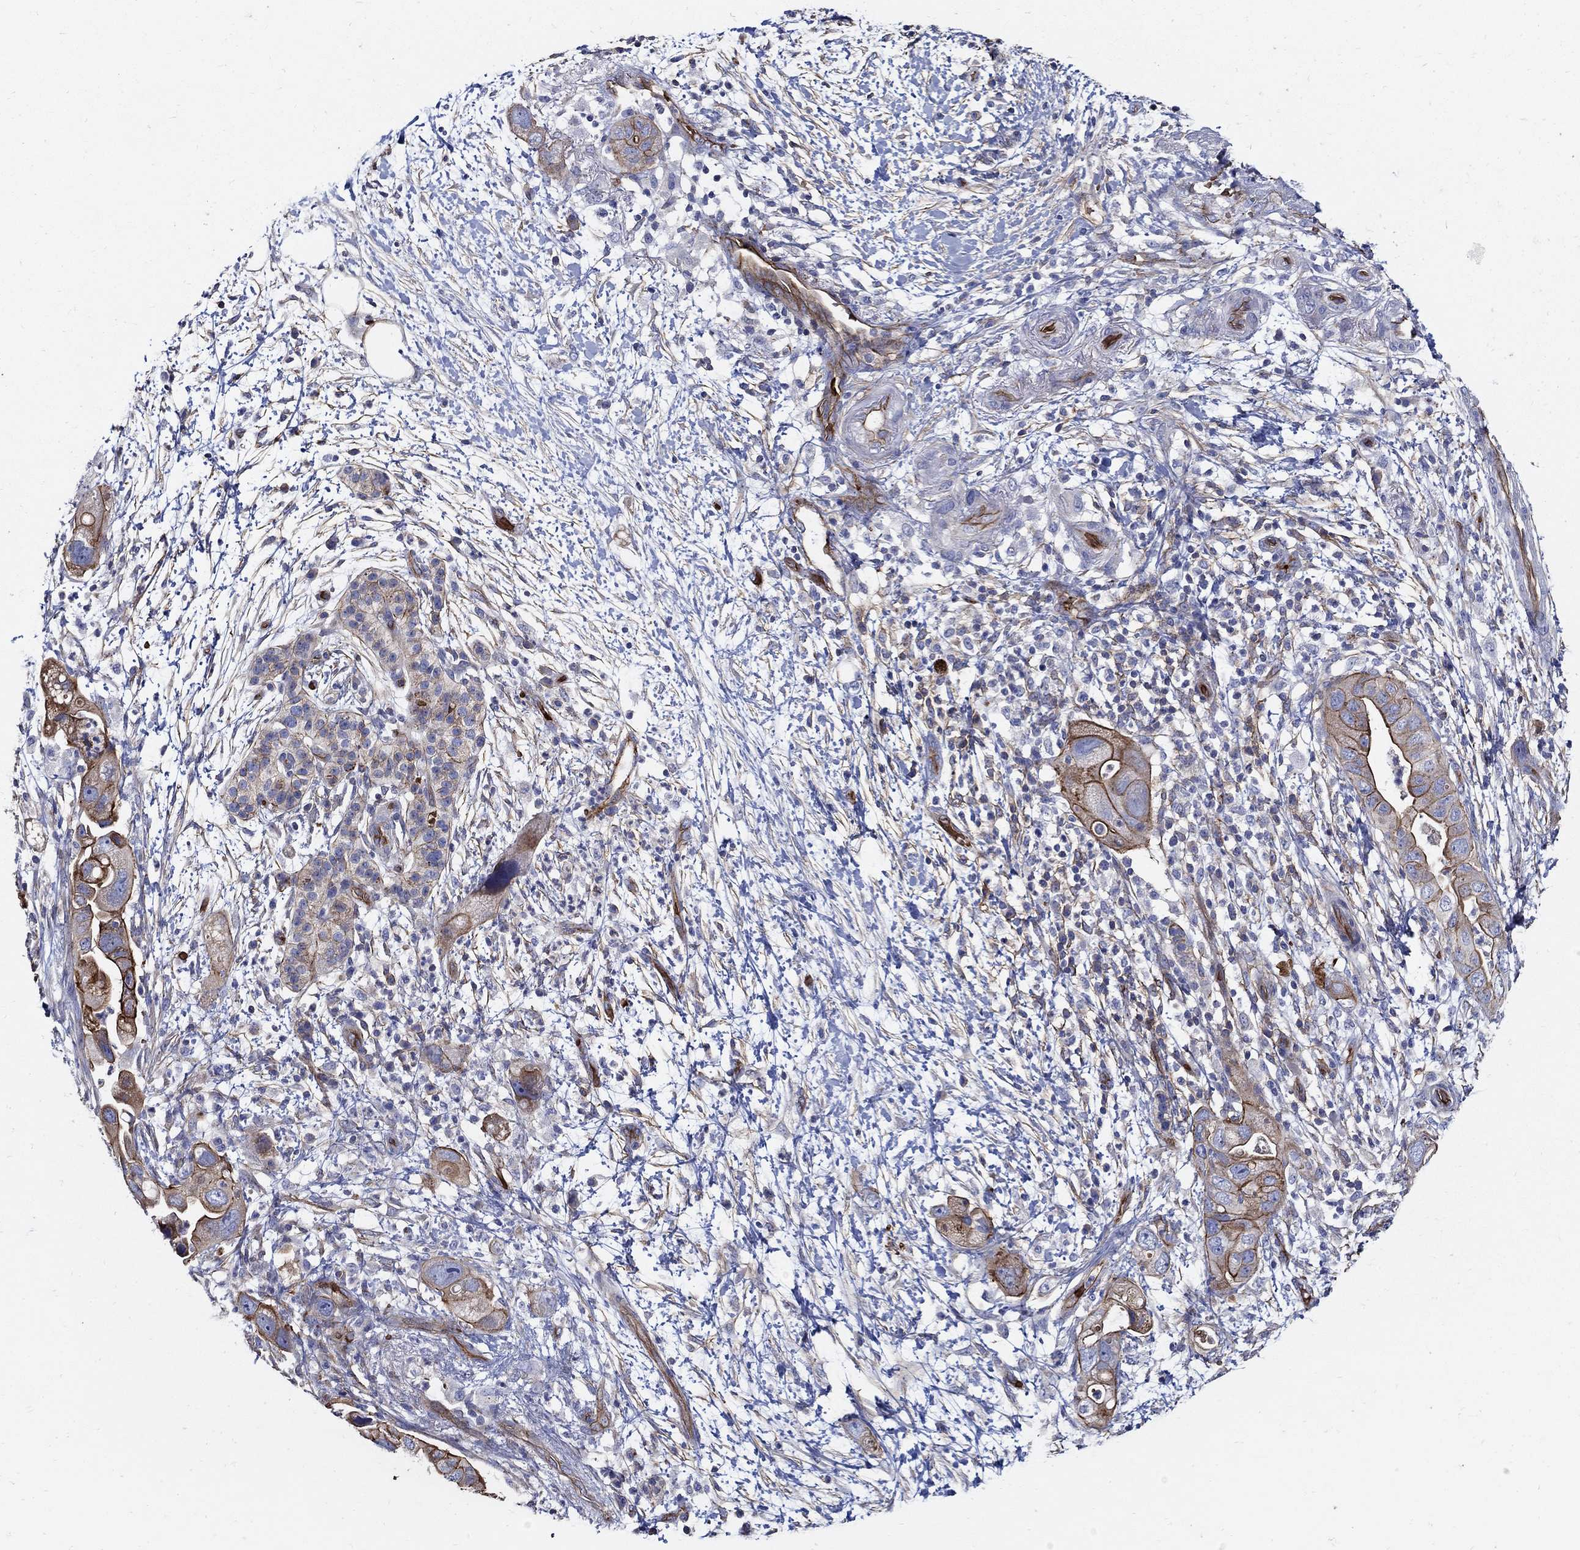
{"staining": {"intensity": "strong", "quantity": "25%-75%", "location": "cytoplasmic/membranous"}, "tissue": "pancreatic cancer", "cell_type": "Tumor cells", "image_type": "cancer", "snomed": [{"axis": "morphology", "description": "Adenocarcinoma, NOS"}, {"axis": "topography", "description": "Pancreas"}], "caption": "Pancreatic adenocarcinoma stained with IHC displays strong cytoplasmic/membranous positivity in about 25%-75% of tumor cells.", "gene": "APBB3", "patient": {"sex": "female", "age": 72}}